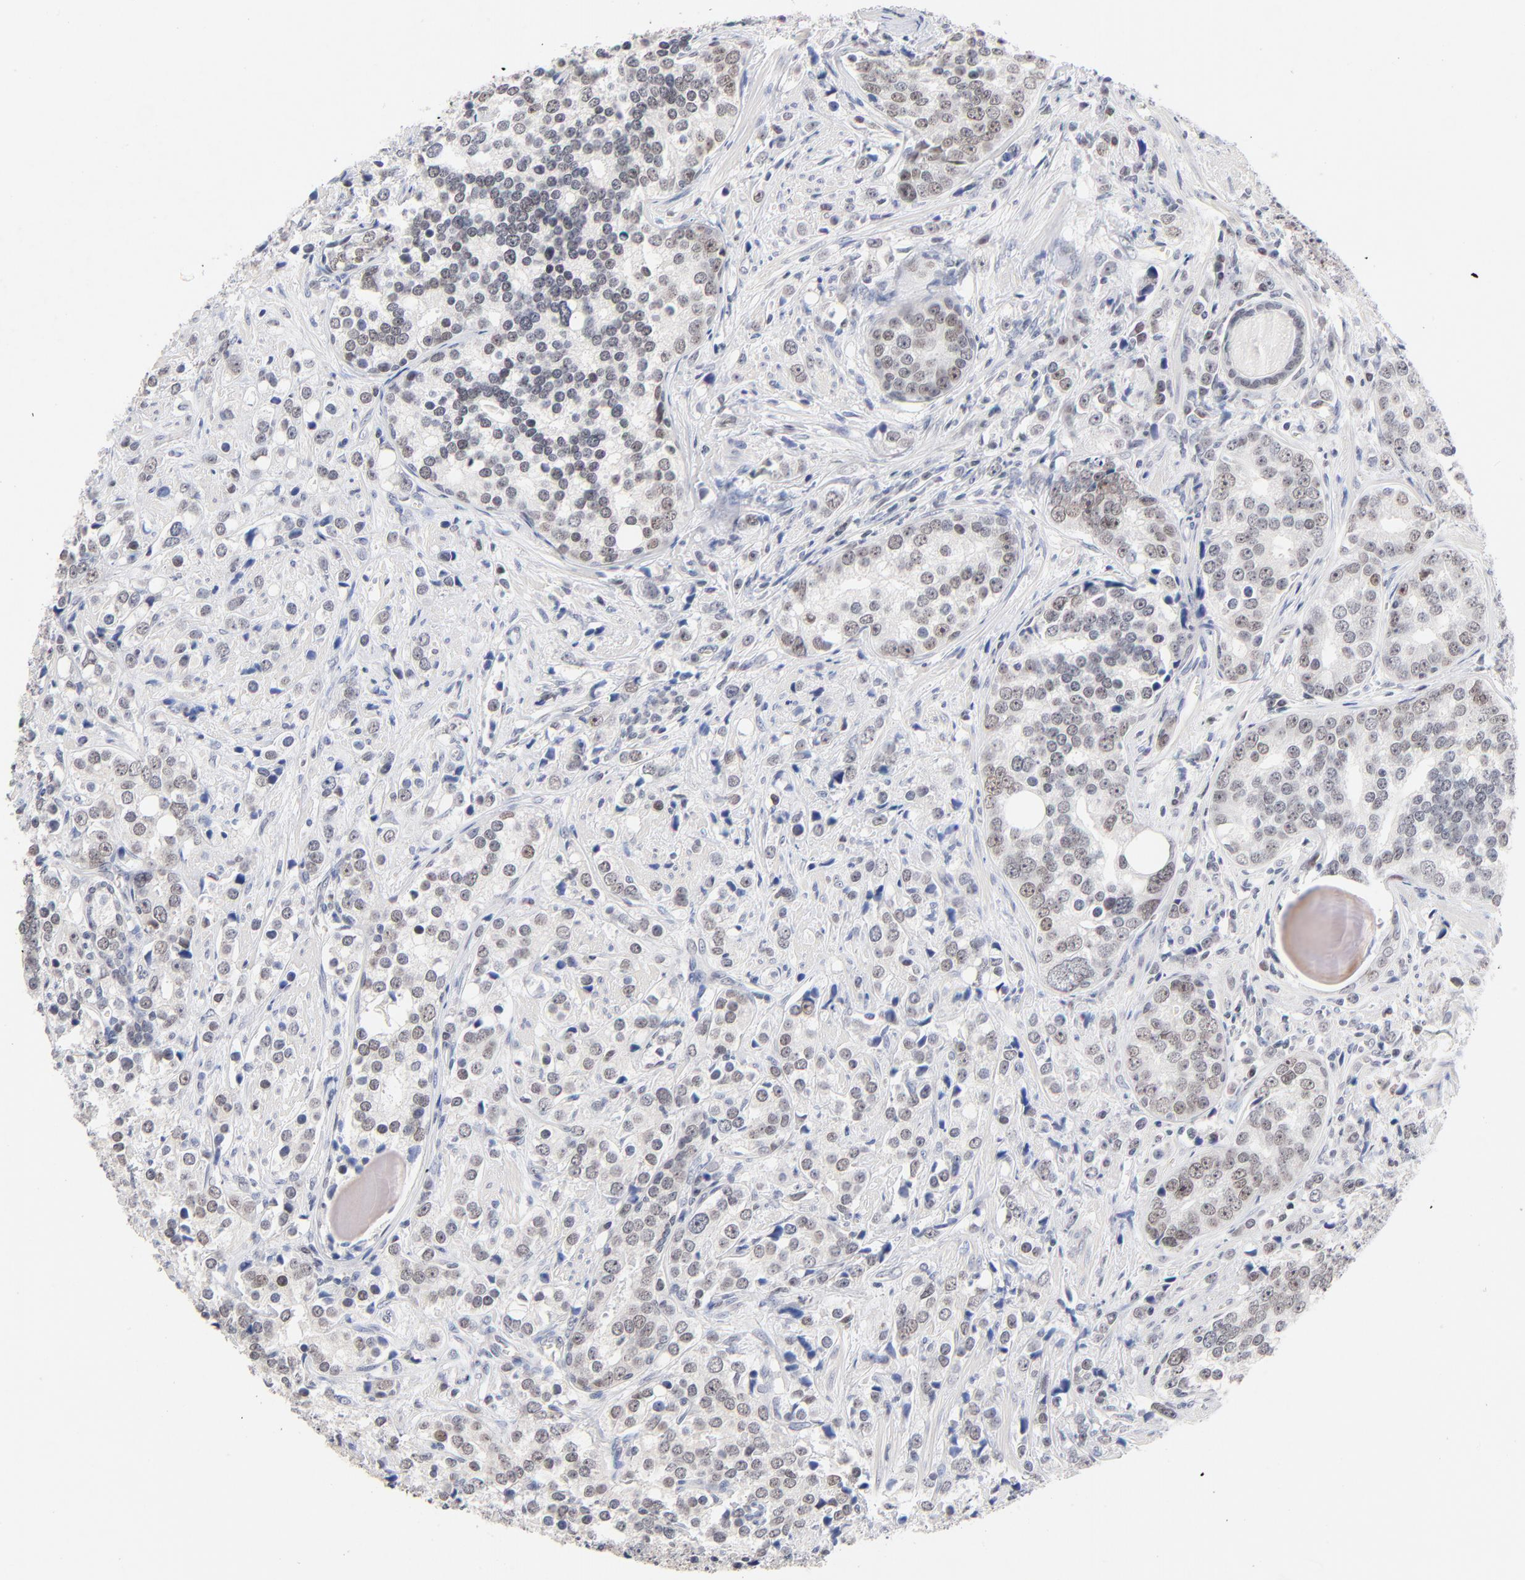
{"staining": {"intensity": "weak", "quantity": "<25%", "location": "nuclear"}, "tissue": "prostate cancer", "cell_type": "Tumor cells", "image_type": "cancer", "snomed": [{"axis": "morphology", "description": "Adenocarcinoma, High grade"}, {"axis": "topography", "description": "Prostate"}], "caption": "Prostate cancer was stained to show a protein in brown. There is no significant staining in tumor cells.", "gene": "ORC2", "patient": {"sex": "male", "age": 71}}